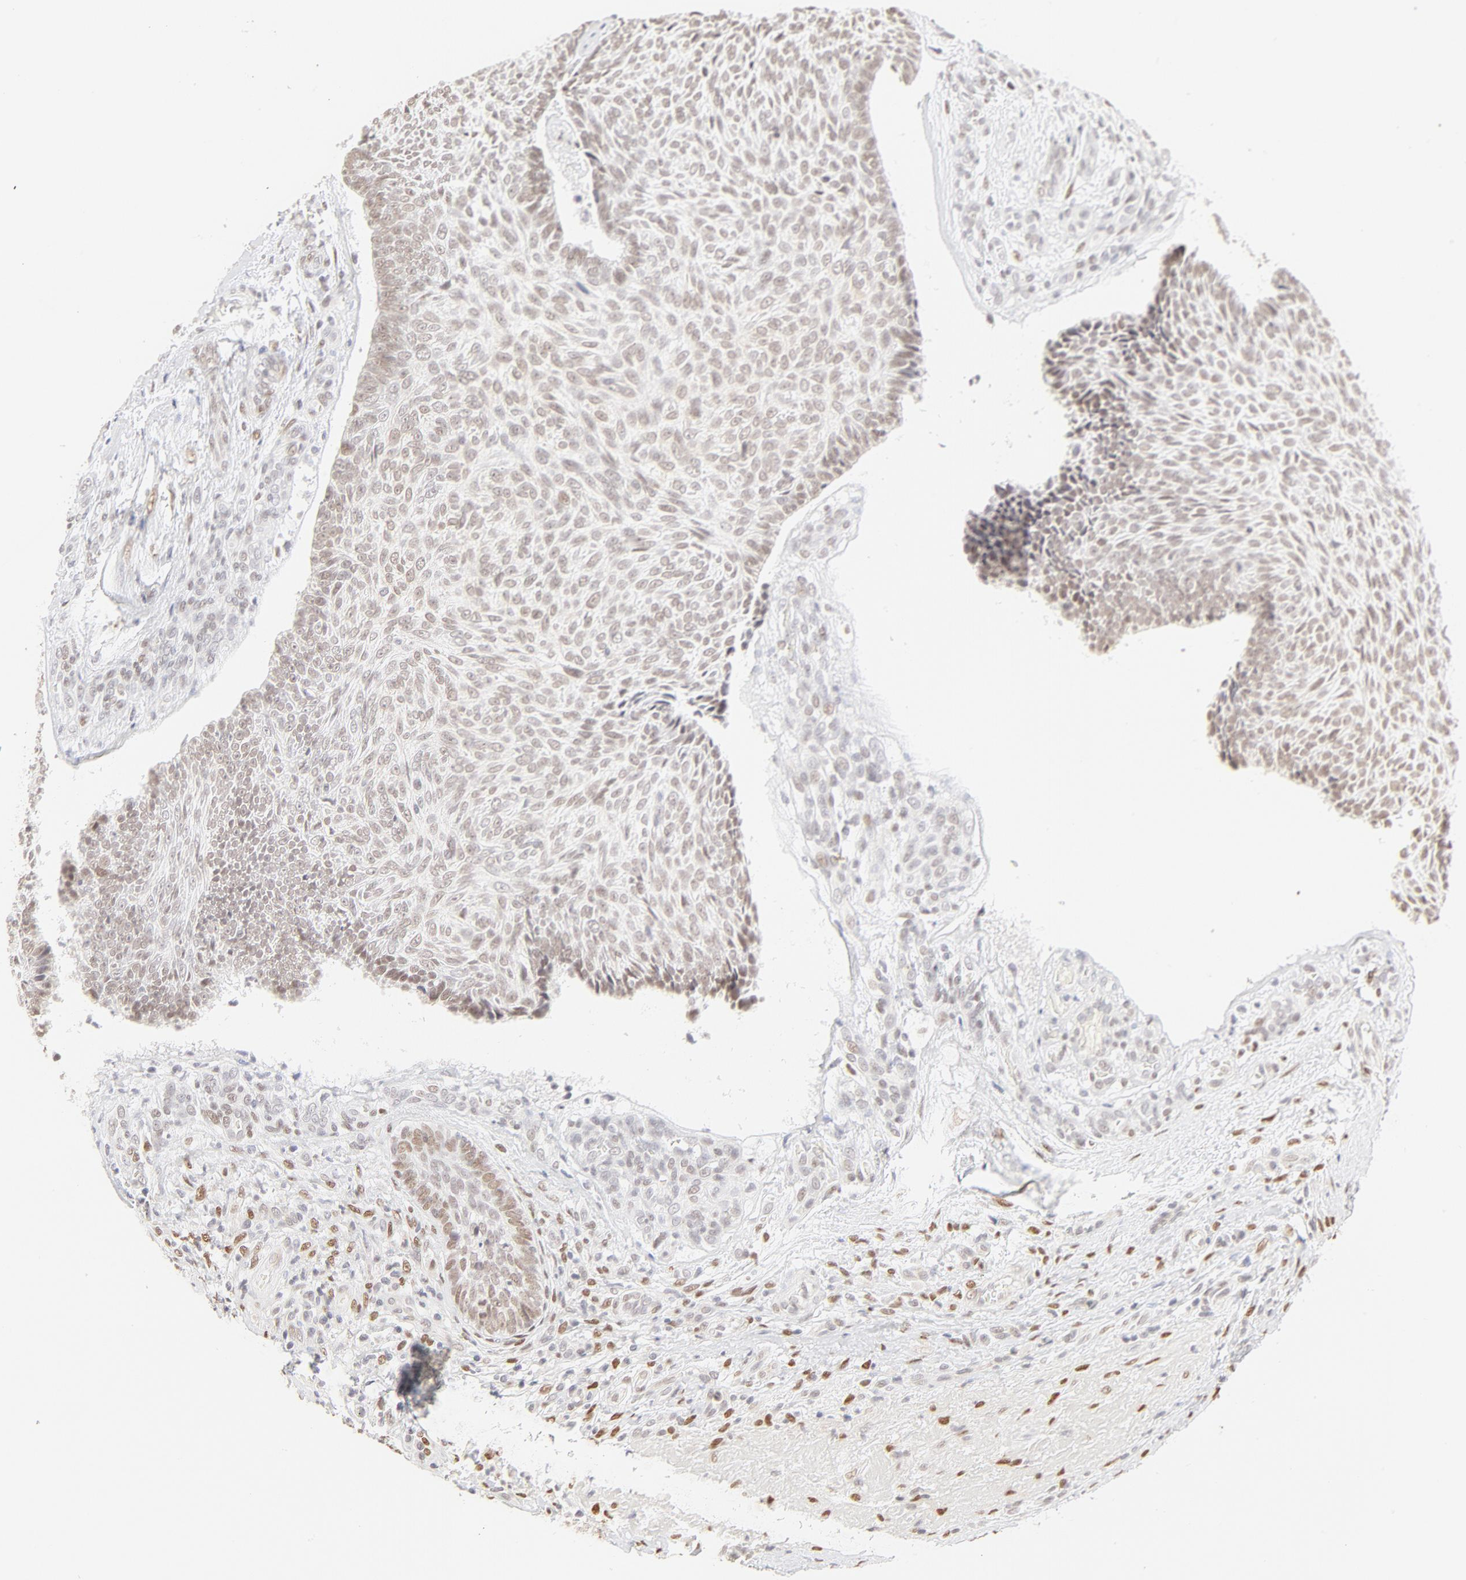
{"staining": {"intensity": "weak", "quantity": "25%-75%", "location": "nuclear"}, "tissue": "skin cancer", "cell_type": "Tumor cells", "image_type": "cancer", "snomed": [{"axis": "morphology", "description": "Basal cell carcinoma"}, {"axis": "topography", "description": "Skin"}], "caption": "Protein staining shows weak nuclear expression in approximately 25%-75% of tumor cells in skin cancer (basal cell carcinoma).", "gene": "PBX3", "patient": {"sex": "male", "age": 72}}